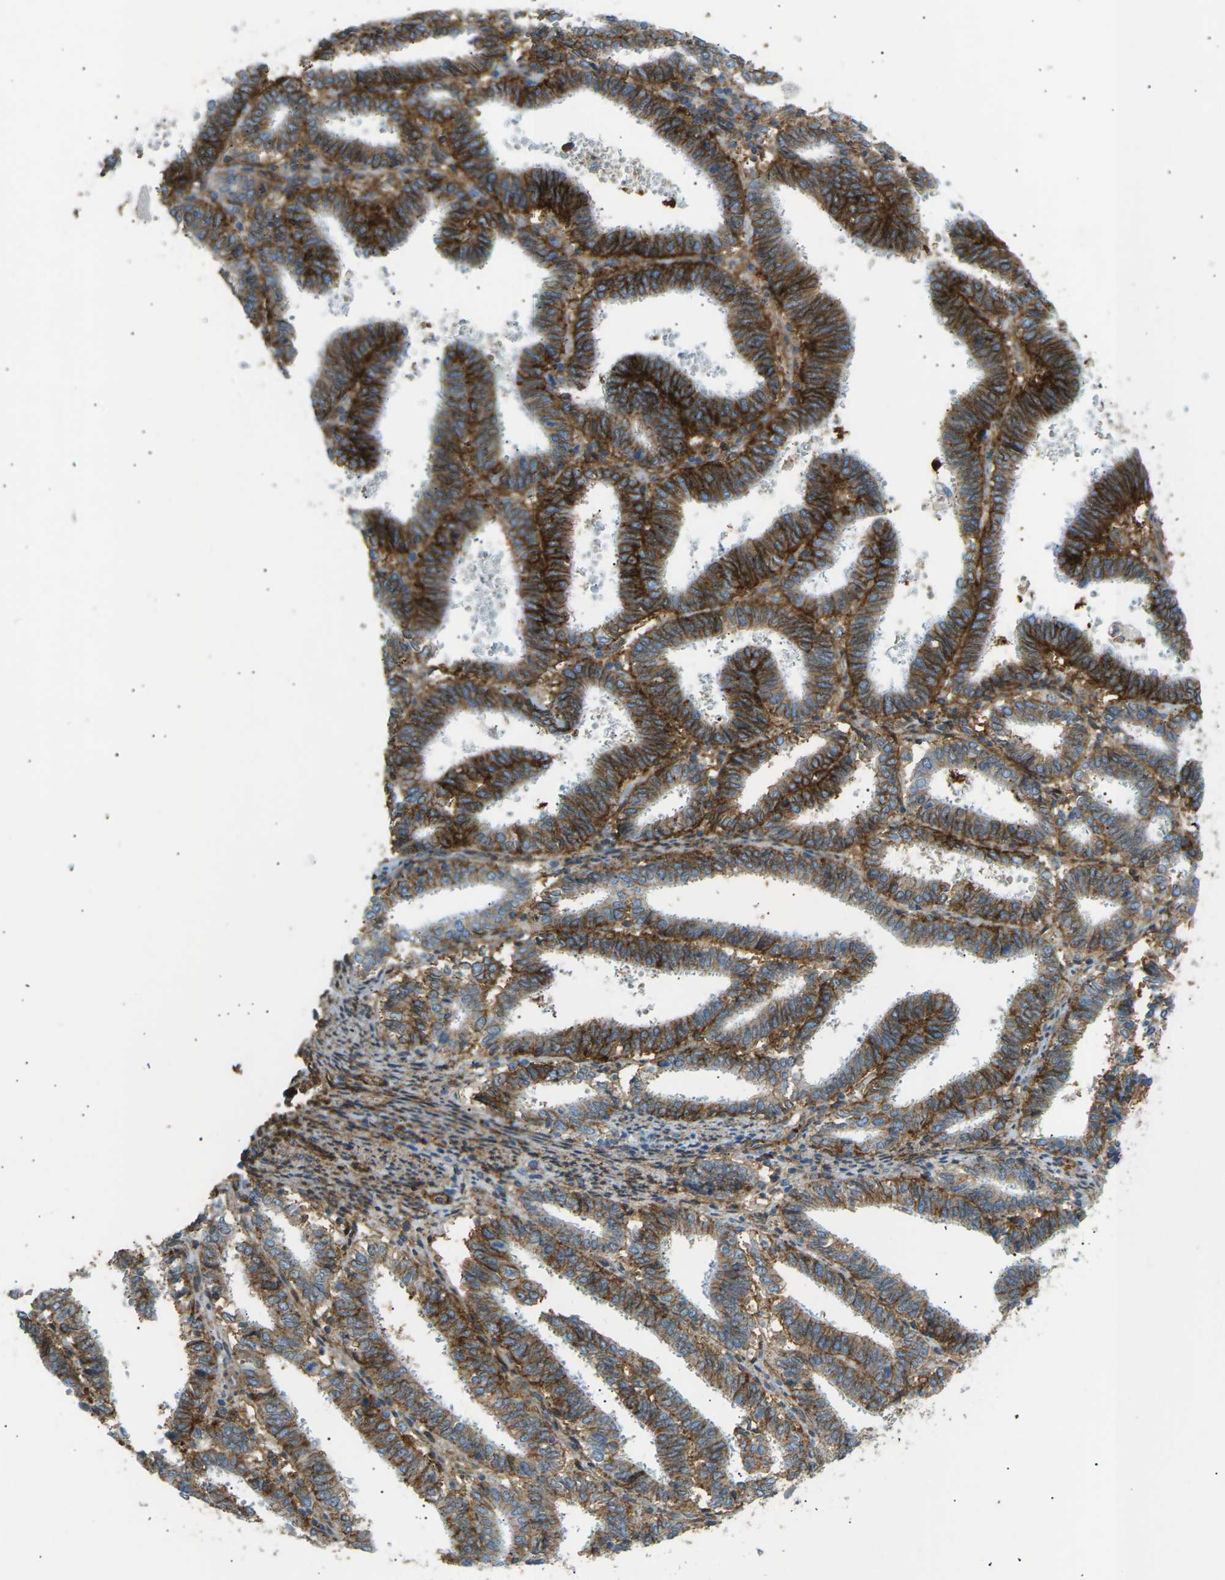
{"staining": {"intensity": "strong", "quantity": ">75%", "location": "cytoplasmic/membranous"}, "tissue": "endometrial cancer", "cell_type": "Tumor cells", "image_type": "cancer", "snomed": [{"axis": "morphology", "description": "Adenocarcinoma, NOS"}, {"axis": "topography", "description": "Uterus"}], "caption": "This is a histology image of immunohistochemistry (IHC) staining of adenocarcinoma (endometrial), which shows strong expression in the cytoplasmic/membranous of tumor cells.", "gene": "ATP2B4", "patient": {"sex": "female", "age": 83}}